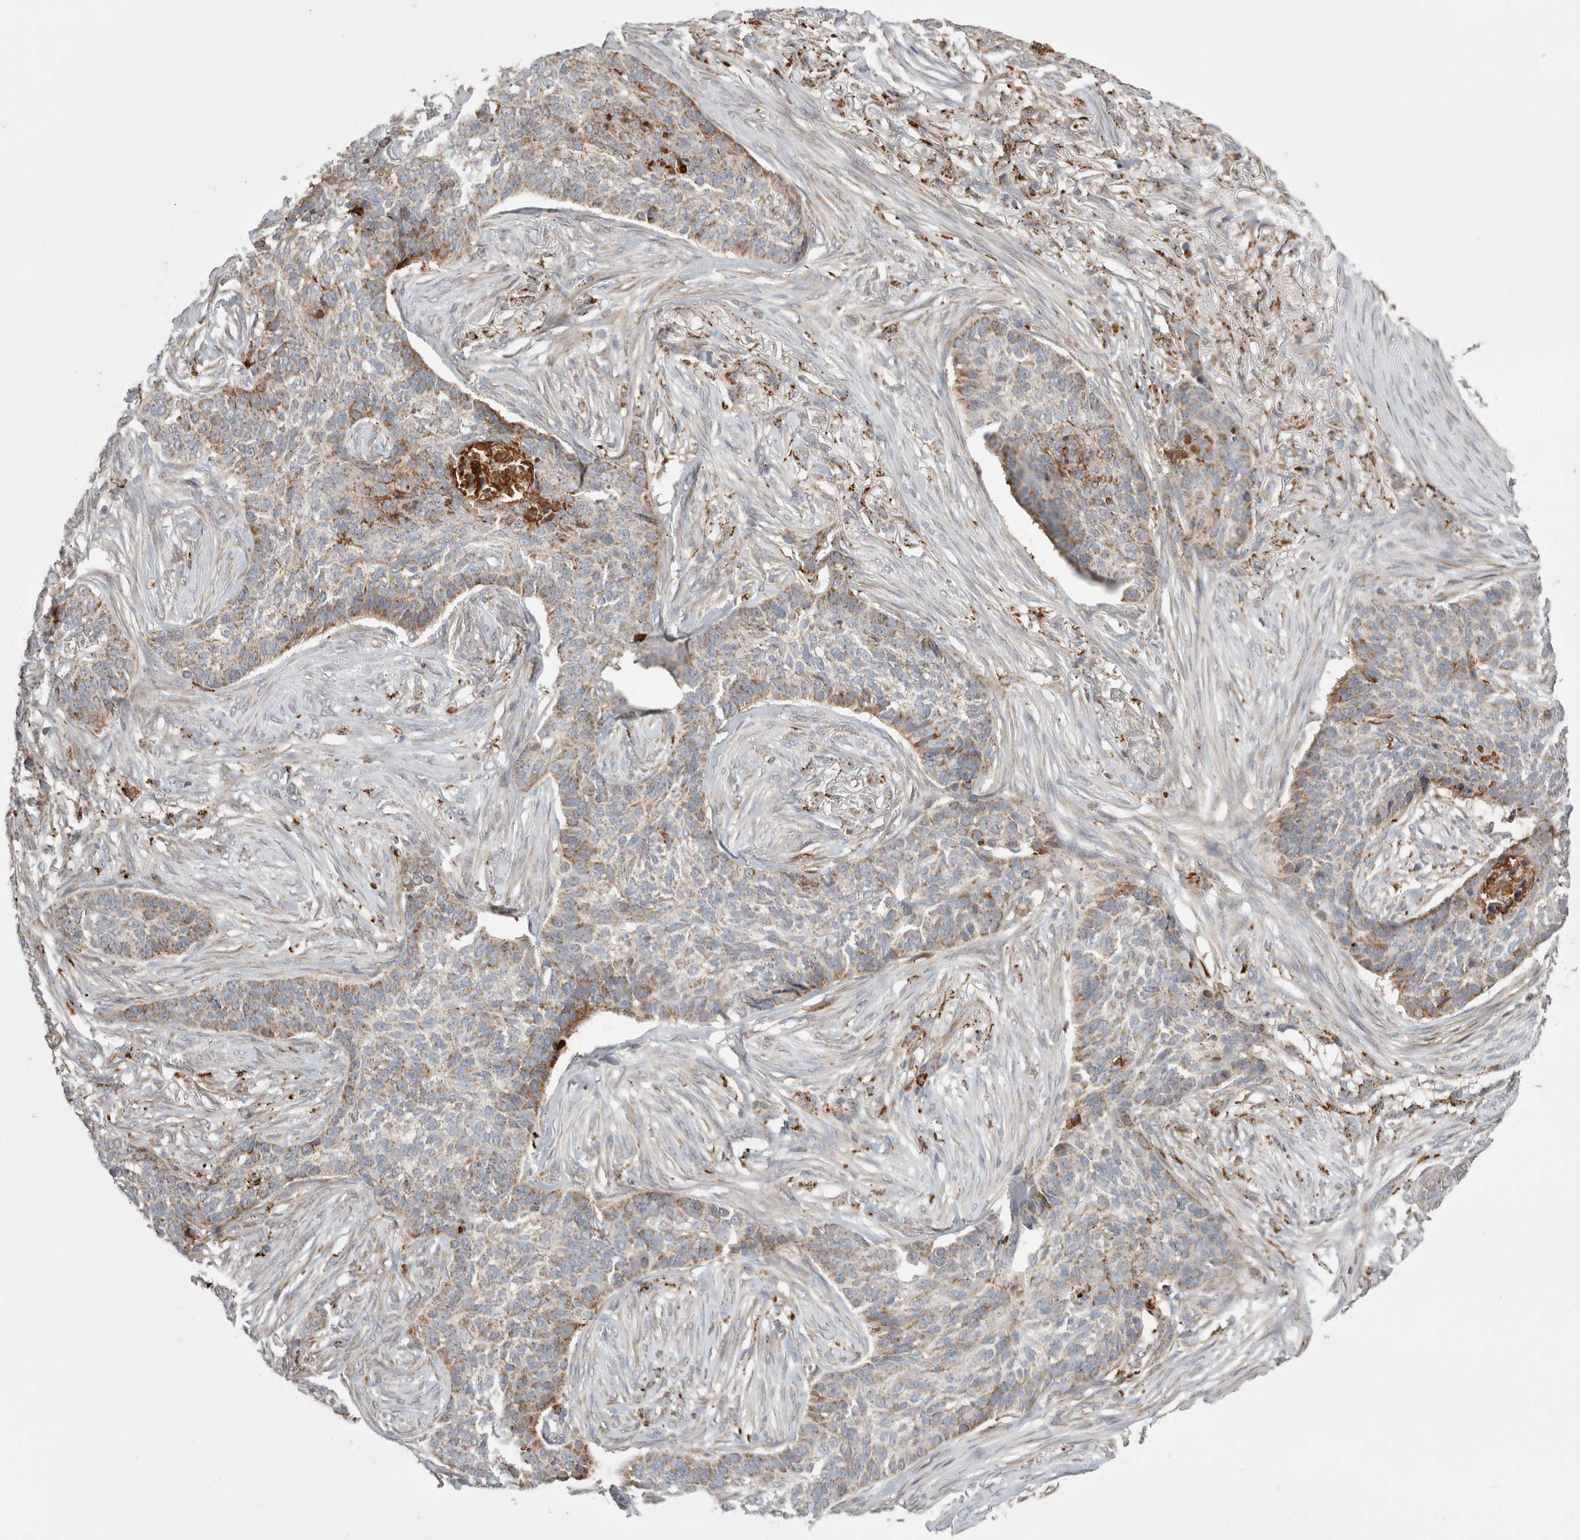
{"staining": {"intensity": "weak", "quantity": "25%-75%", "location": "cytoplasmic/membranous"}, "tissue": "skin cancer", "cell_type": "Tumor cells", "image_type": "cancer", "snomed": [{"axis": "morphology", "description": "Basal cell carcinoma"}, {"axis": "topography", "description": "Skin"}], "caption": "A high-resolution histopathology image shows IHC staining of skin basal cell carcinoma, which displays weak cytoplasmic/membranous positivity in approximately 25%-75% of tumor cells. (brown staining indicates protein expression, while blue staining denotes nuclei).", "gene": "HROB", "patient": {"sex": "male", "age": 85}}